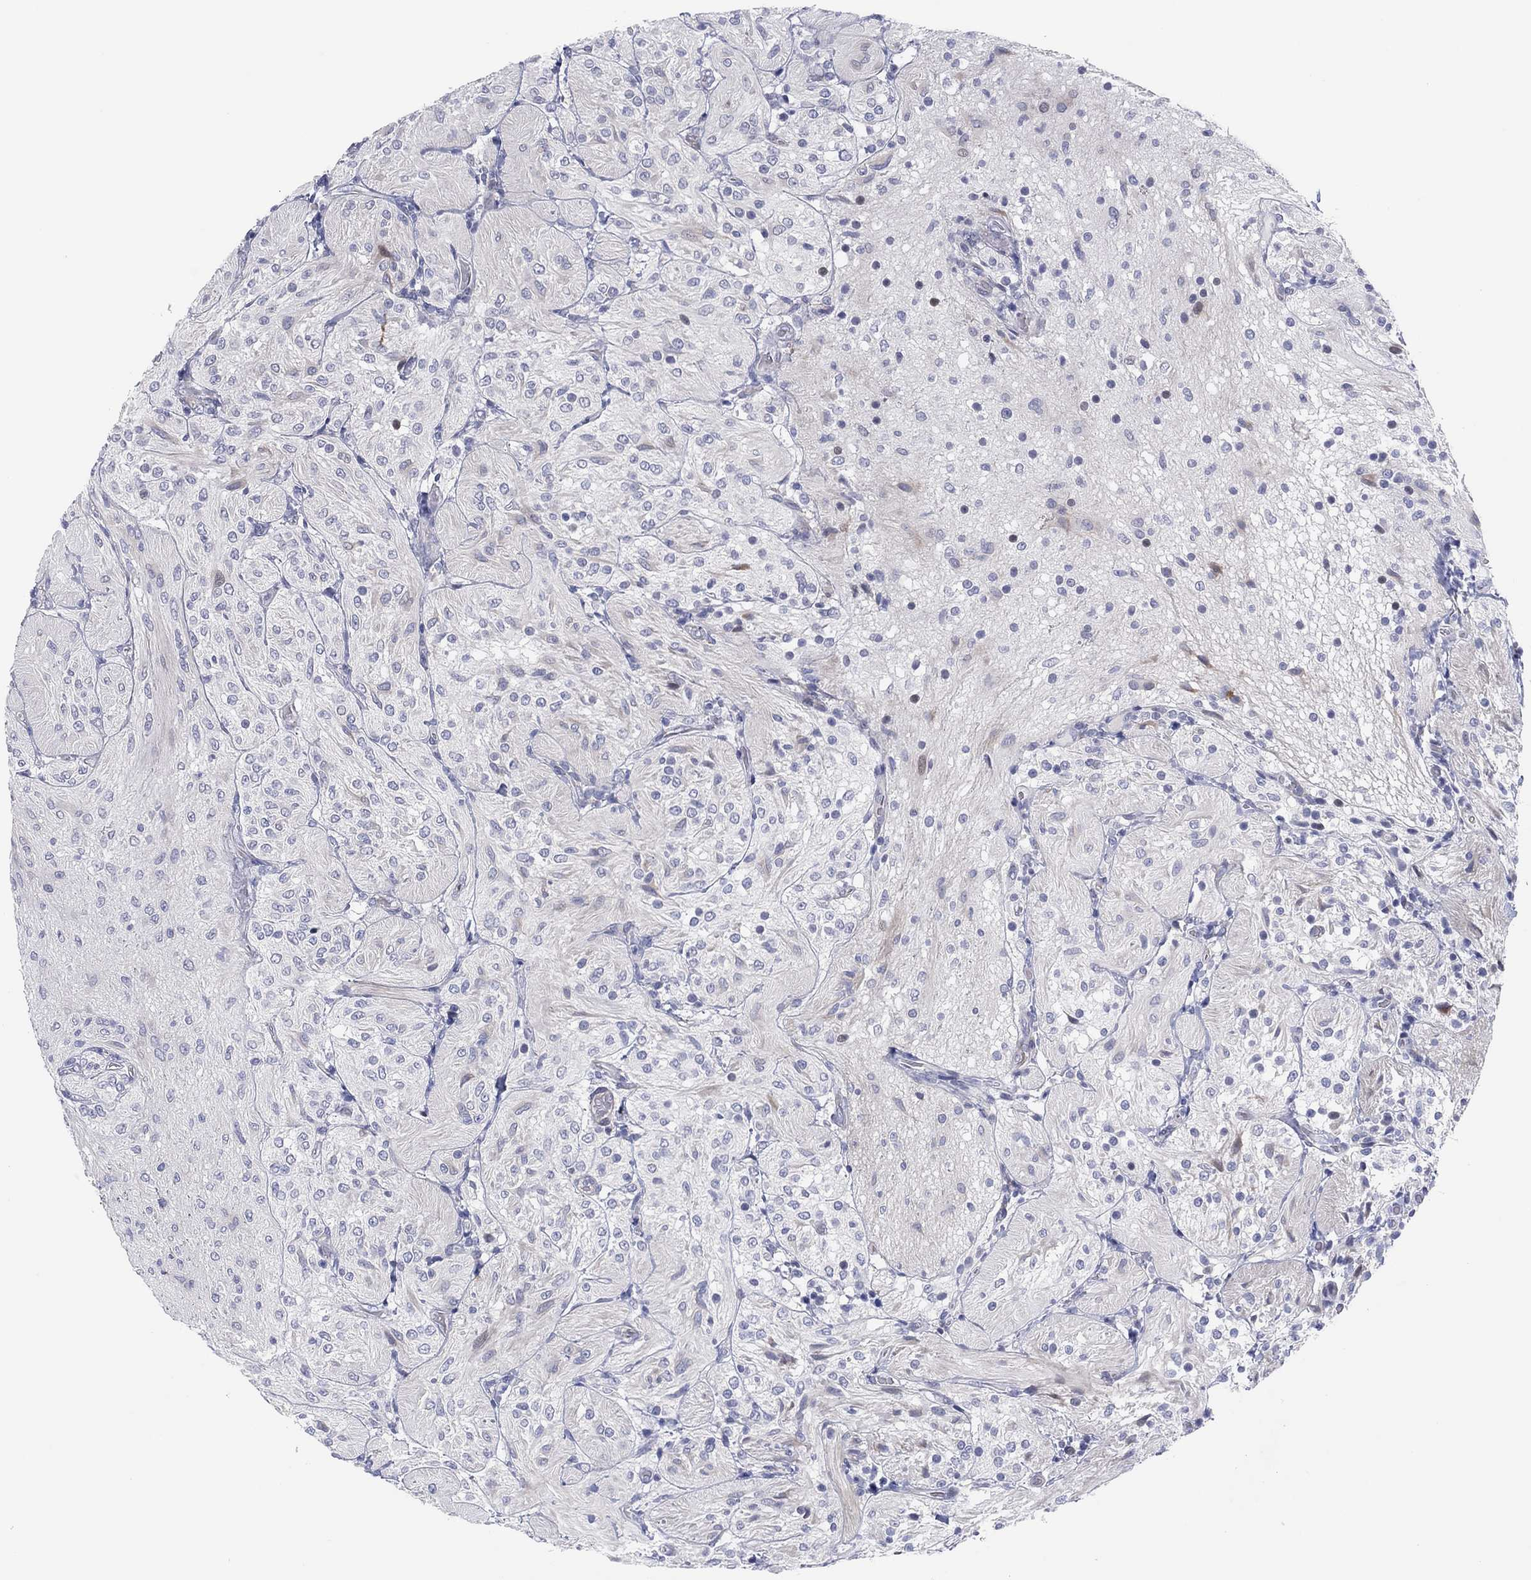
{"staining": {"intensity": "negative", "quantity": "none", "location": "none"}, "tissue": "glioma", "cell_type": "Tumor cells", "image_type": "cancer", "snomed": [{"axis": "morphology", "description": "Glioma, malignant, Low grade"}, {"axis": "topography", "description": "Brain"}], "caption": "High power microscopy histopathology image of an IHC histopathology image of glioma, revealing no significant expression in tumor cells.", "gene": "HEATR4", "patient": {"sex": "male", "age": 3}}